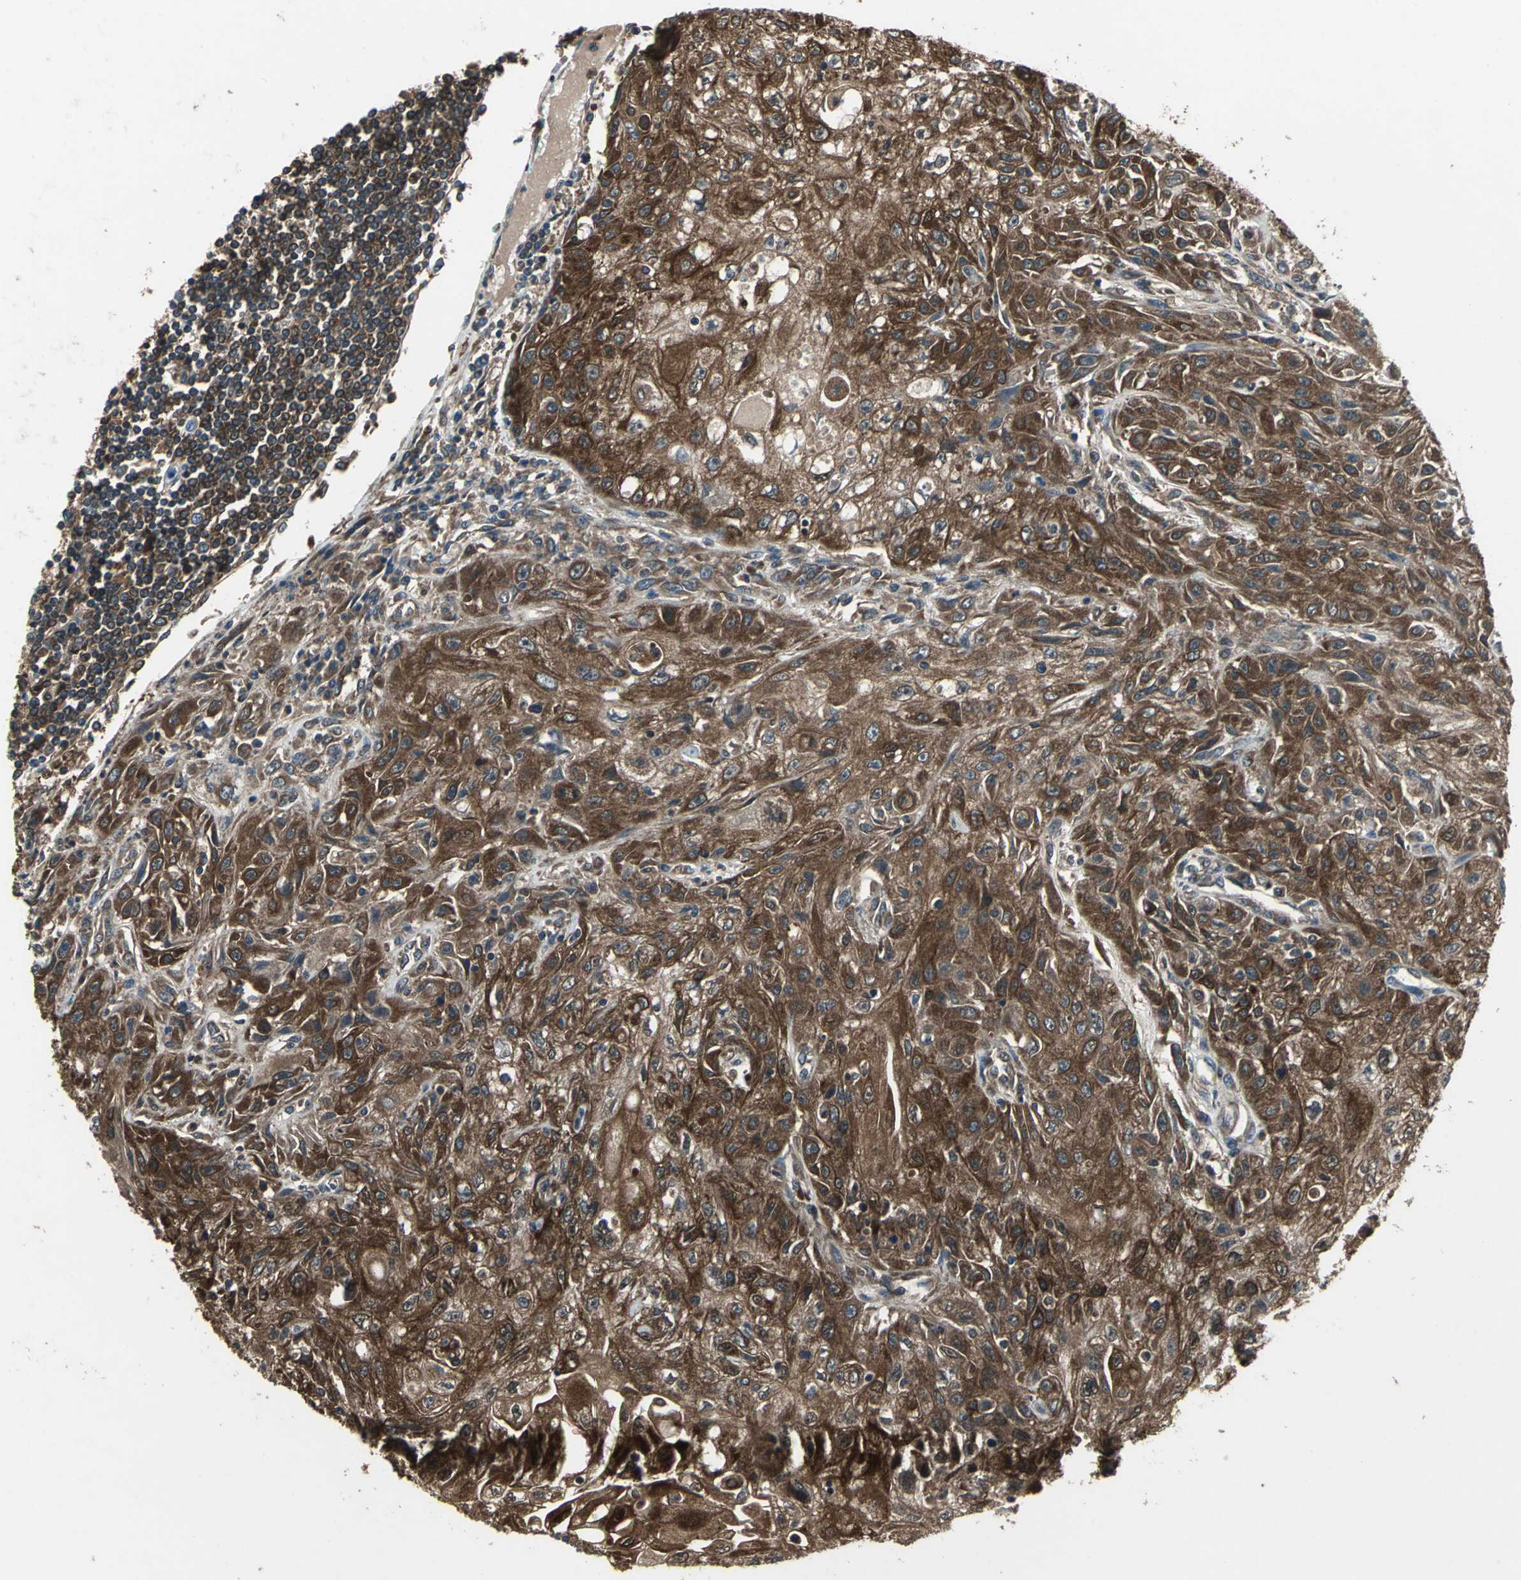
{"staining": {"intensity": "strong", "quantity": ">75%", "location": "cytoplasmic/membranous"}, "tissue": "skin cancer", "cell_type": "Tumor cells", "image_type": "cancer", "snomed": [{"axis": "morphology", "description": "Squamous cell carcinoma, NOS"}, {"axis": "topography", "description": "Skin"}], "caption": "Protein staining by IHC displays strong cytoplasmic/membranous positivity in approximately >75% of tumor cells in skin cancer. The protein is shown in brown color, while the nuclei are stained blue.", "gene": "CAPN1", "patient": {"sex": "male", "age": 75}}